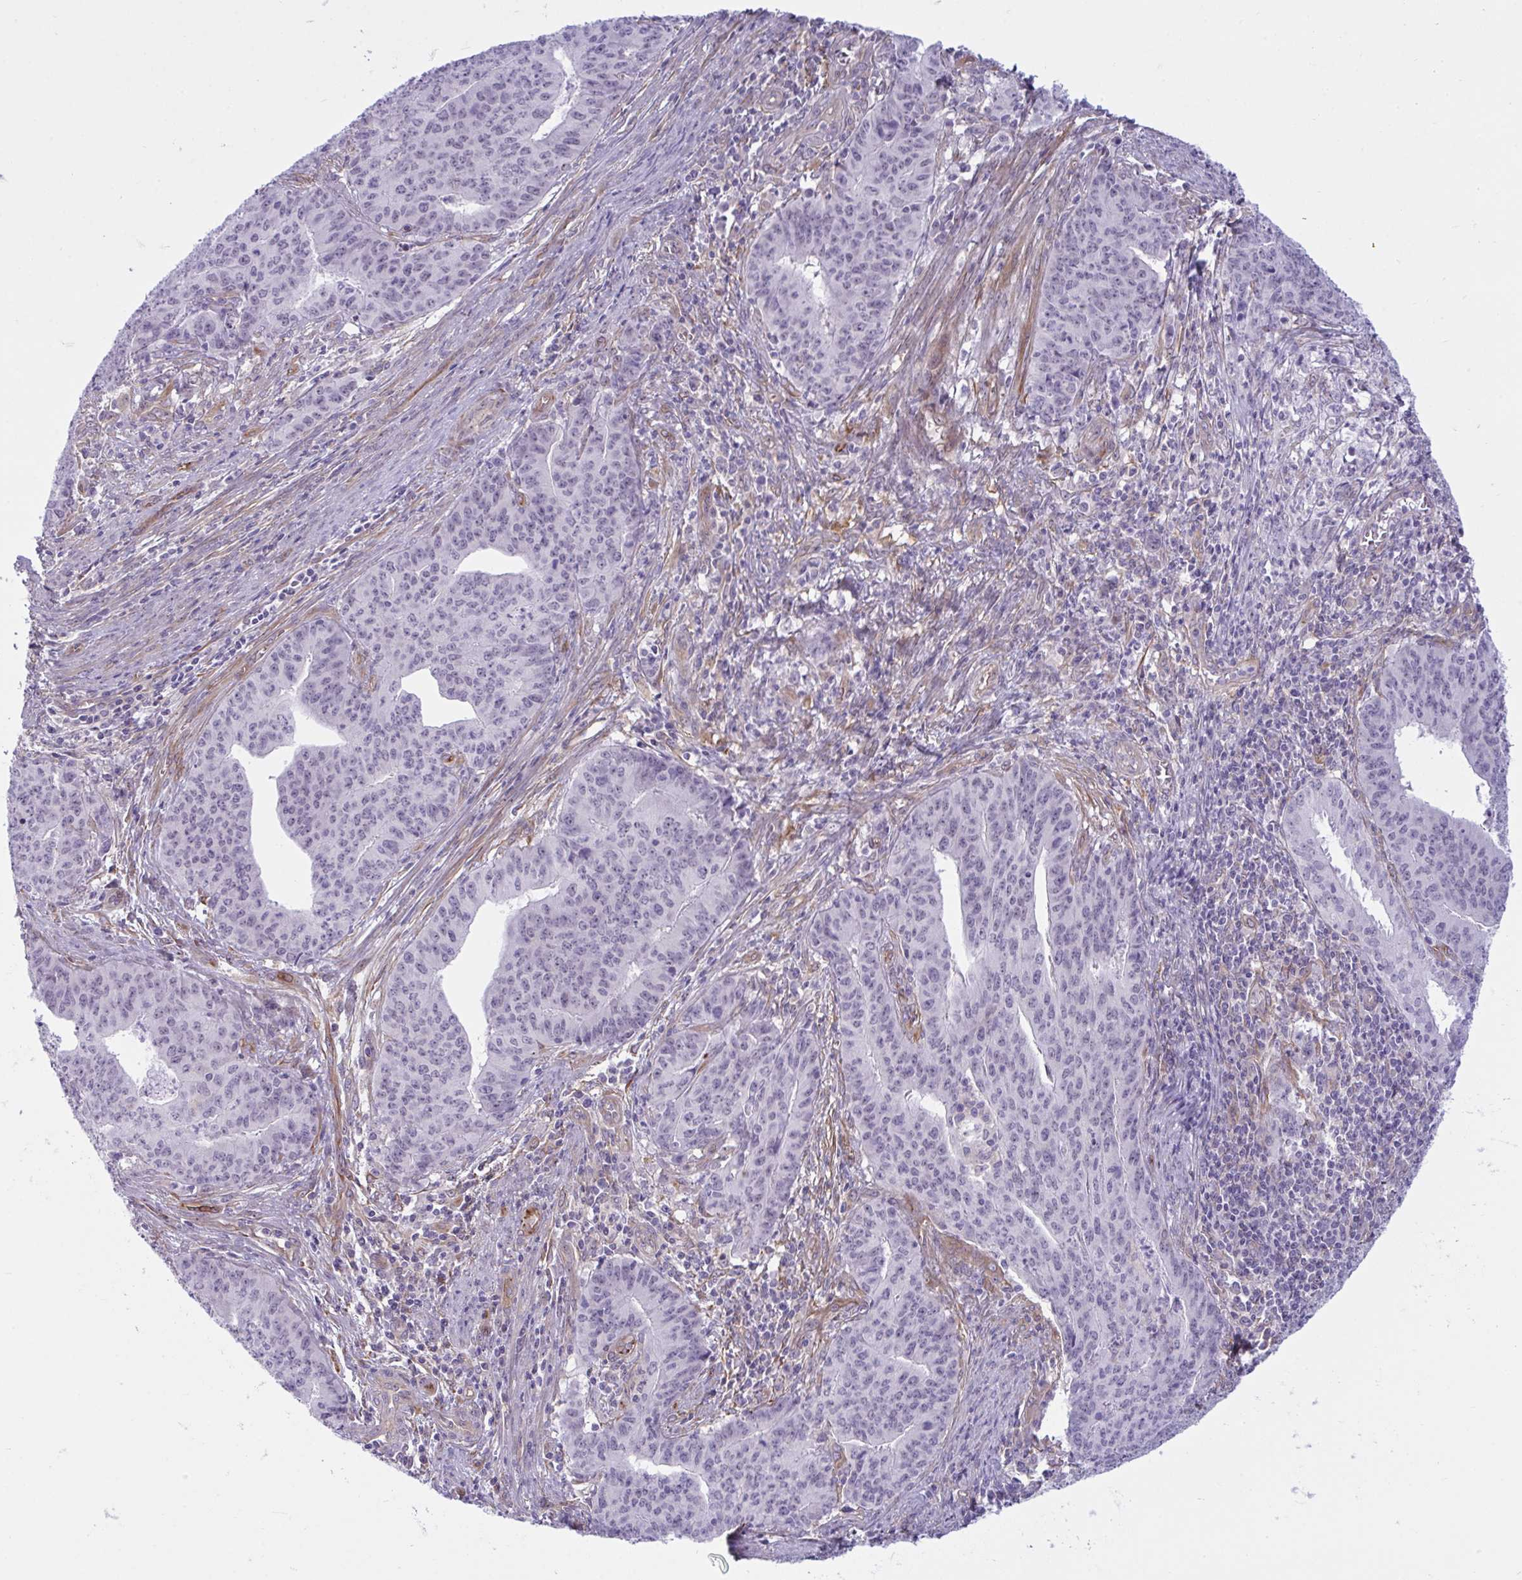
{"staining": {"intensity": "negative", "quantity": "none", "location": "none"}, "tissue": "endometrial cancer", "cell_type": "Tumor cells", "image_type": "cancer", "snomed": [{"axis": "morphology", "description": "Adenocarcinoma, NOS"}, {"axis": "topography", "description": "Endometrium"}], "caption": "Endometrial cancer (adenocarcinoma) was stained to show a protein in brown. There is no significant positivity in tumor cells. (DAB (3,3'-diaminobenzidine) immunohistochemistry (IHC), high magnification).", "gene": "PRRT4", "patient": {"sex": "female", "age": 59}}